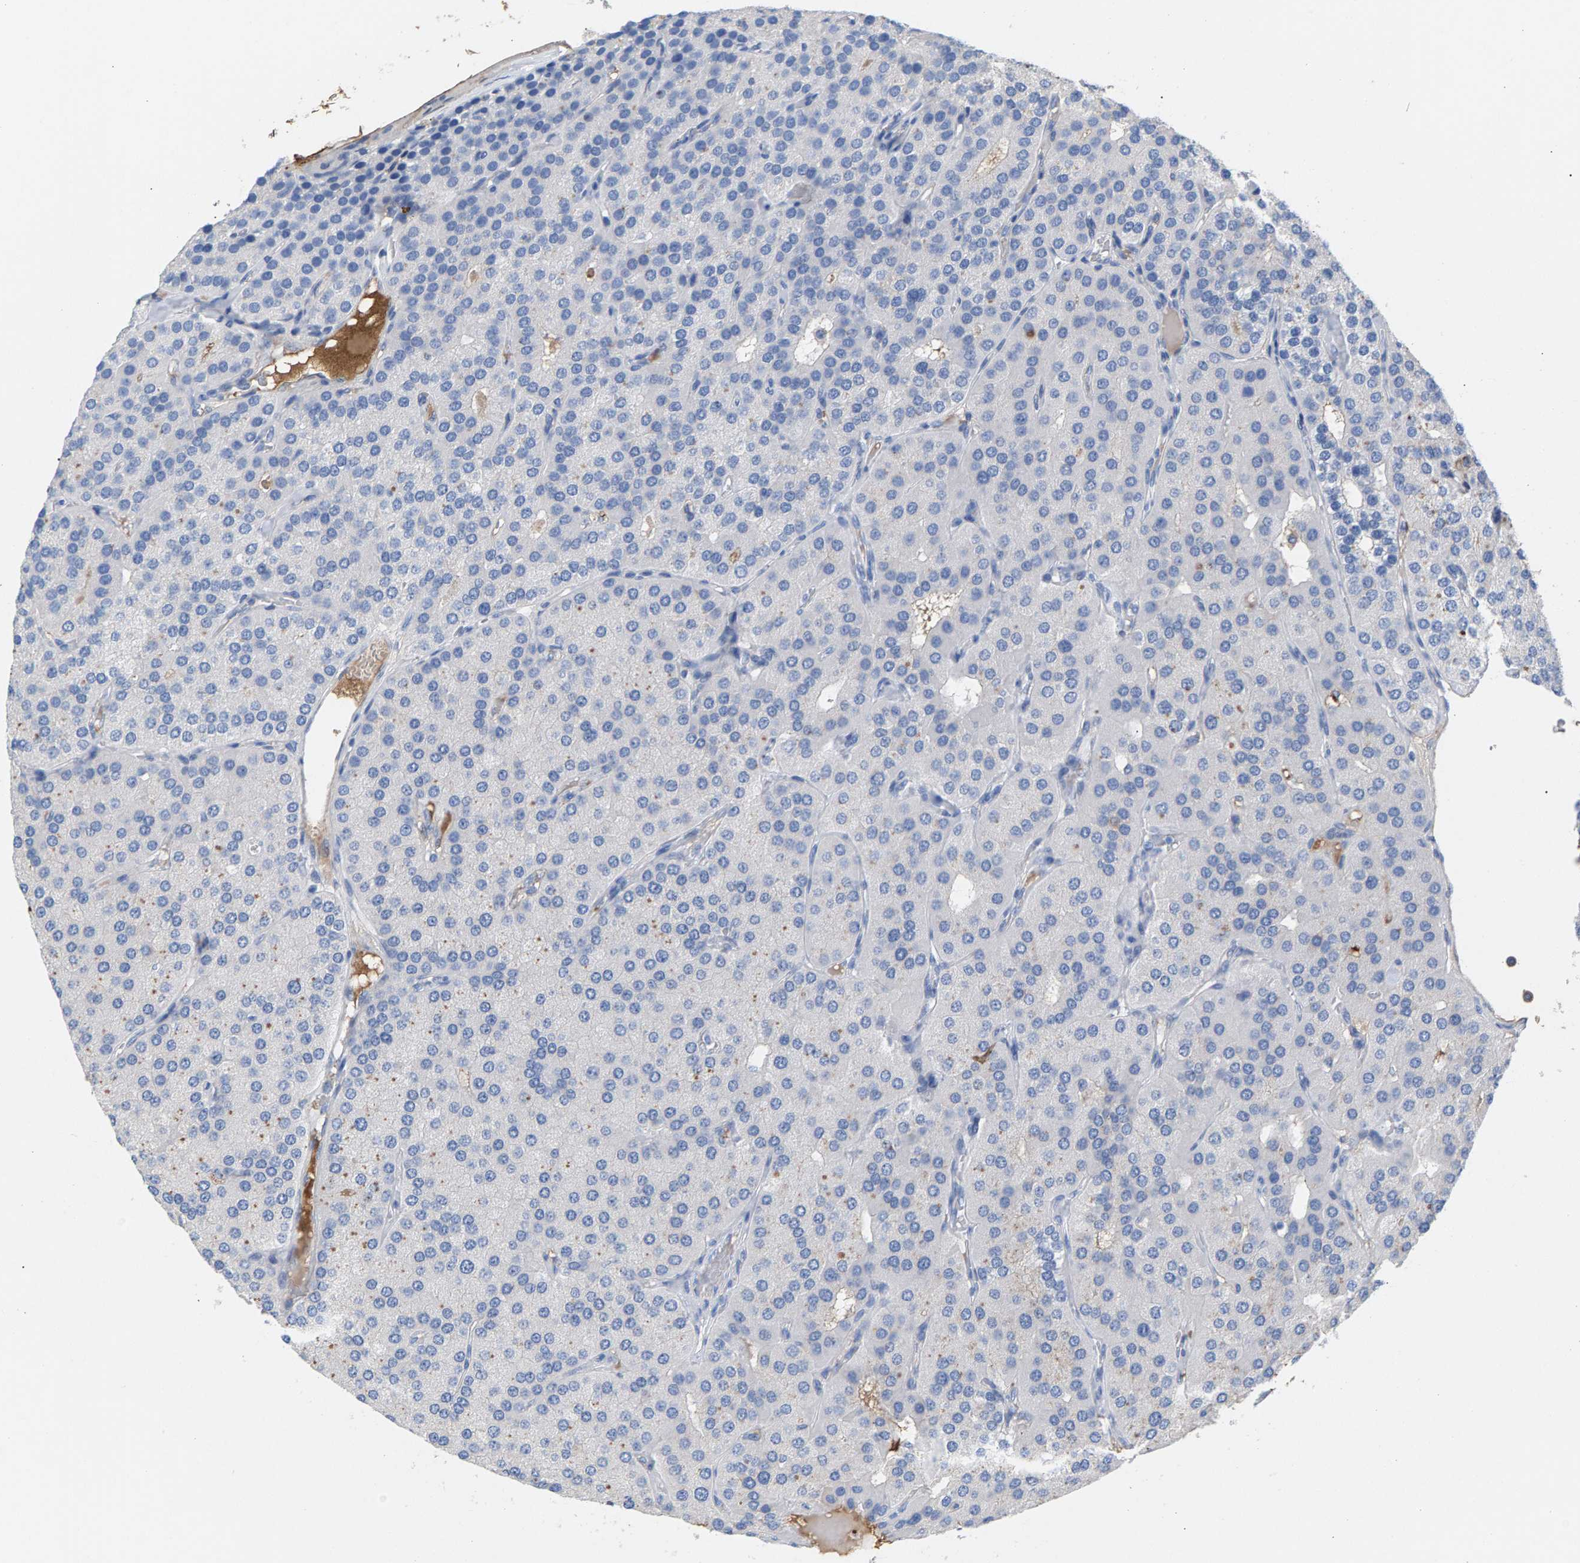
{"staining": {"intensity": "negative", "quantity": "none", "location": "none"}, "tissue": "parathyroid gland", "cell_type": "Glandular cells", "image_type": "normal", "snomed": [{"axis": "morphology", "description": "Normal tissue, NOS"}, {"axis": "morphology", "description": "Adenoma, NOS"}, {"axis": "topography", "description": "Parathyroid gland"}], "caption": "This is a micrograph of immunohistochemistry staining of unremarkable parathyroid gland, which shows no staining in glandular cells.", "gene": "APOH", "patient": {"sex": "female", "age": 86}}